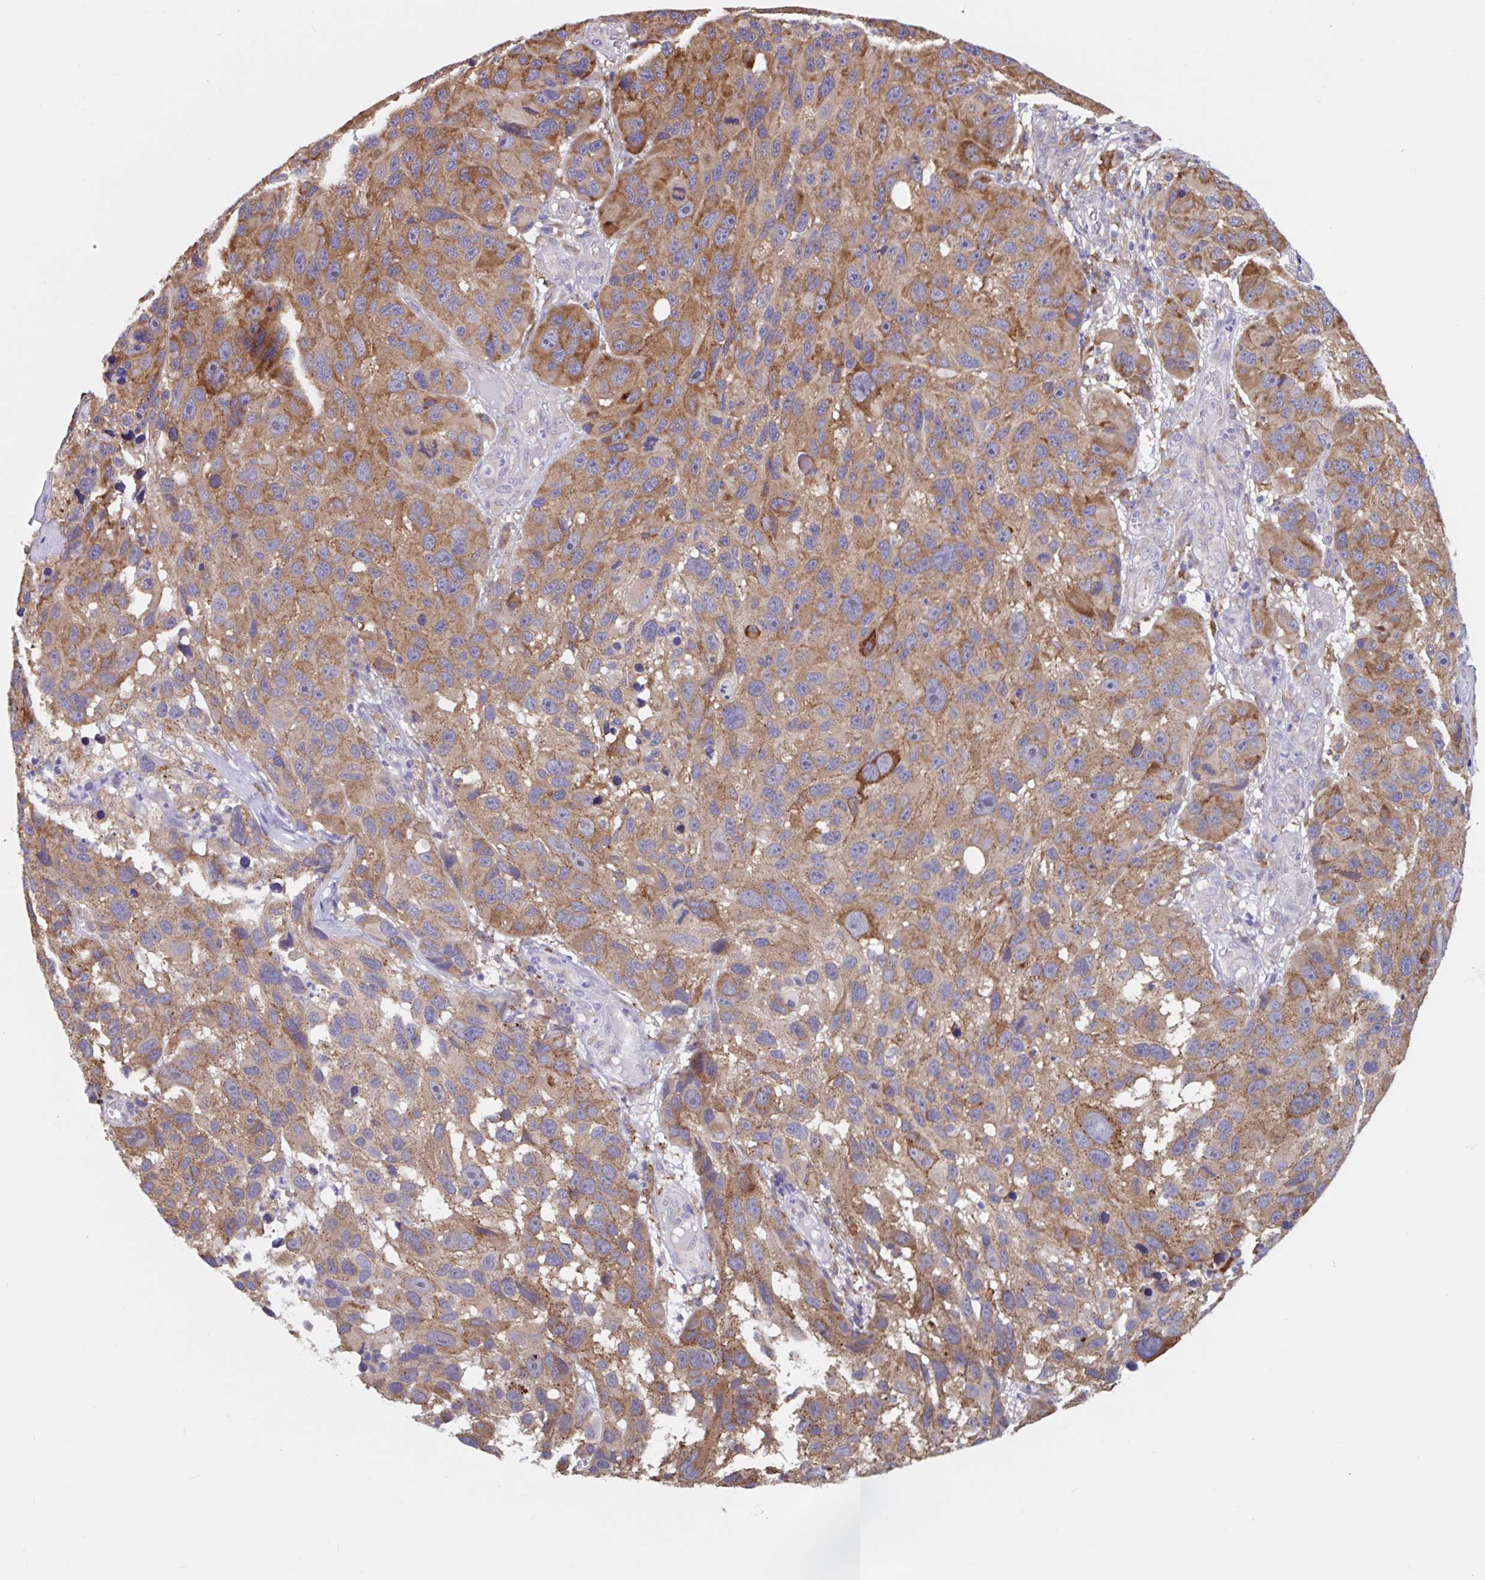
{"staining": {"intensity": "moderate", "quantity": ">75%", "location": "cytoplasmic/membranous"}, "tissue": "melanoma", "cell_type": "Tumor cells", "image_type": "cancer", "snomed": [{"axis": "morphology", "description": "Malignant melanoma, NOS"}, {"axis": "topography", "description": "Skin"}], "caption": "Immunohistochemistry (IHC) micrograph of human melanoma stained for a protein (brown), which reveals medium levels of moderate cytoplasmic/membranous expression in approximately >75% of tumor cells.", "gene": "SNX8", "patient": {"sex": "male", "age": 53}}